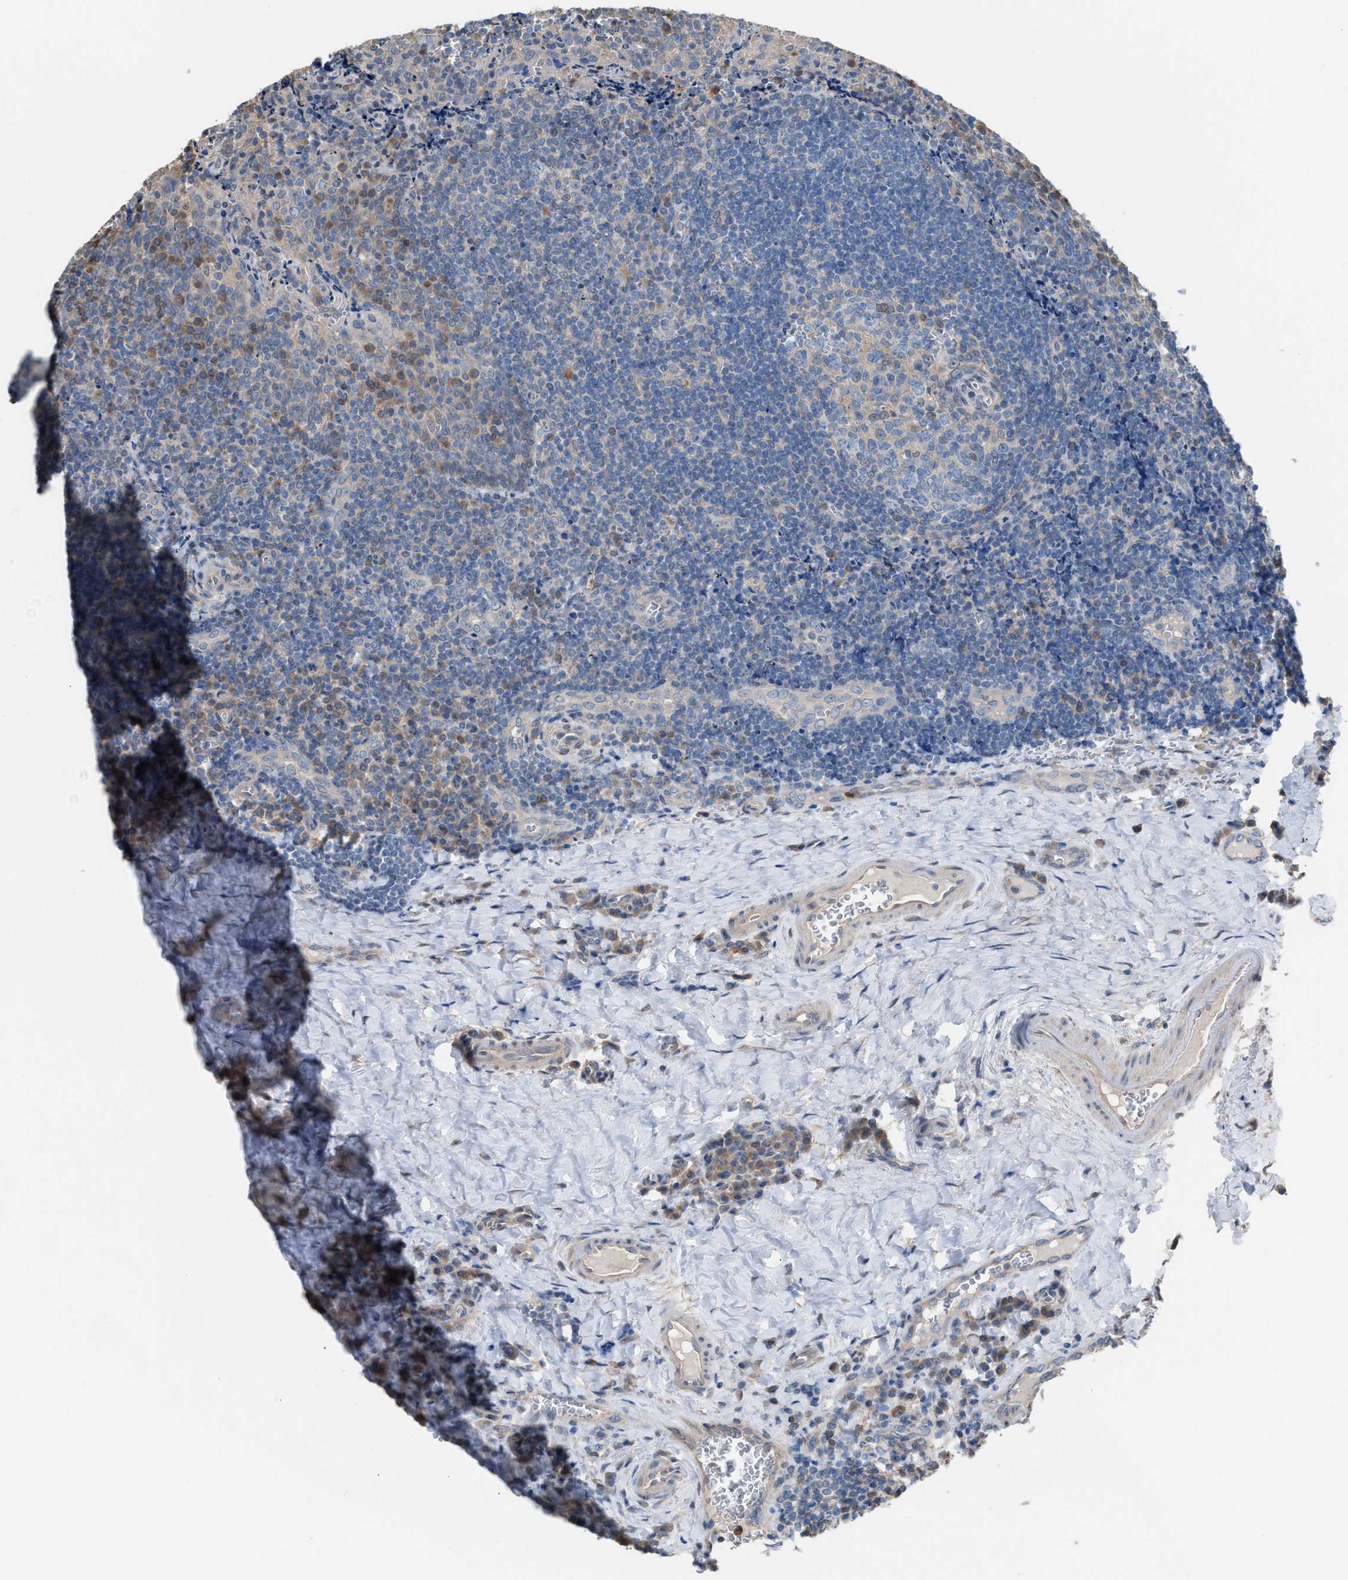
{"staining": {"intensity": "moderate", "quantity": "<25%", "location": "cytoplasmic/membranous"}, "tissue": "tonsil", "cell_type": "Germinal center cells", "image_type": "normal", "snomed": [{"axis": "morphology", "description": "Normal tissue, NOS"}, {"axis": "morphology", "description": "Inflammation, NOS"}, {"axis": "topography", "description": "Tonsil"}], "caption": "DAB (3,3'-diaminobenzidine) immunohistochemical staining of benign human tonsil reveals moderate cytoplasmic/membranous protein staining in about <25% of germinal center cells.", "gene": "NQO2", "patient": {"sex": "female", "age": 31}}